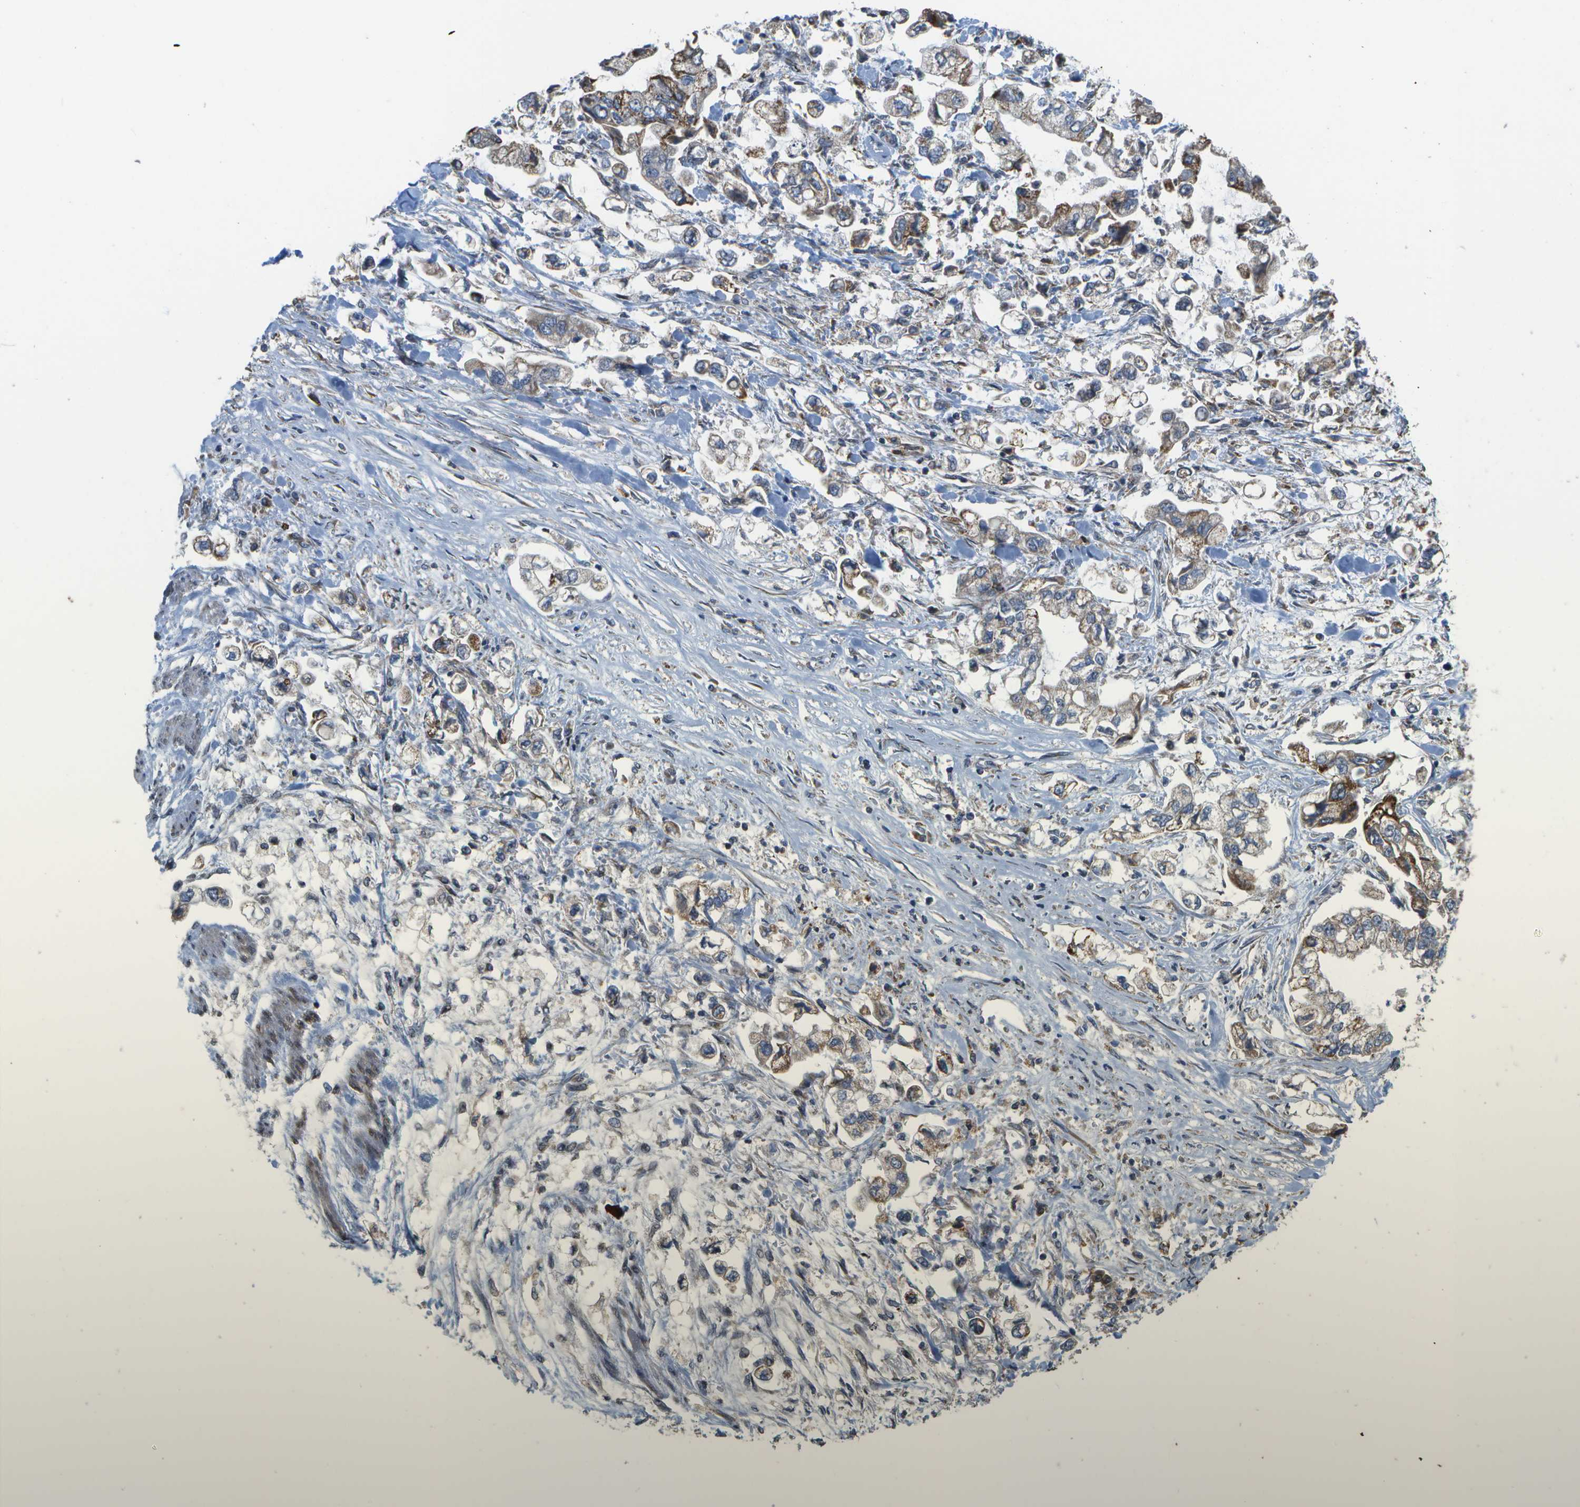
{"staining": {"intensity": "moderate", "quantity": "25%-75%", "location": "cytoplasmic/membranous"}, "tissue": "stomach cancer", "cell_type": "Tumor cells", "image_type": "cancer", "snomed": [{"axis": "morphology", "description": "Normal tissue, NOS"}, {"axis": "morphology", "description": "Adenocarcinoma, NOS"}, {"axis": "topography", "description": "Stomach"}], "caption": "IHC image of neoplastic tissue: stomach adenocarcinoma stained using immunohistochemistry reveals medium levels of moderate protein expression localized specifically in the cytoplasmic/membranous of tumor cells, appearing as a cytoplasmic/membranous brown color.", "gene": "HADHA", "patient": {"sex": "male", "age": 62}}